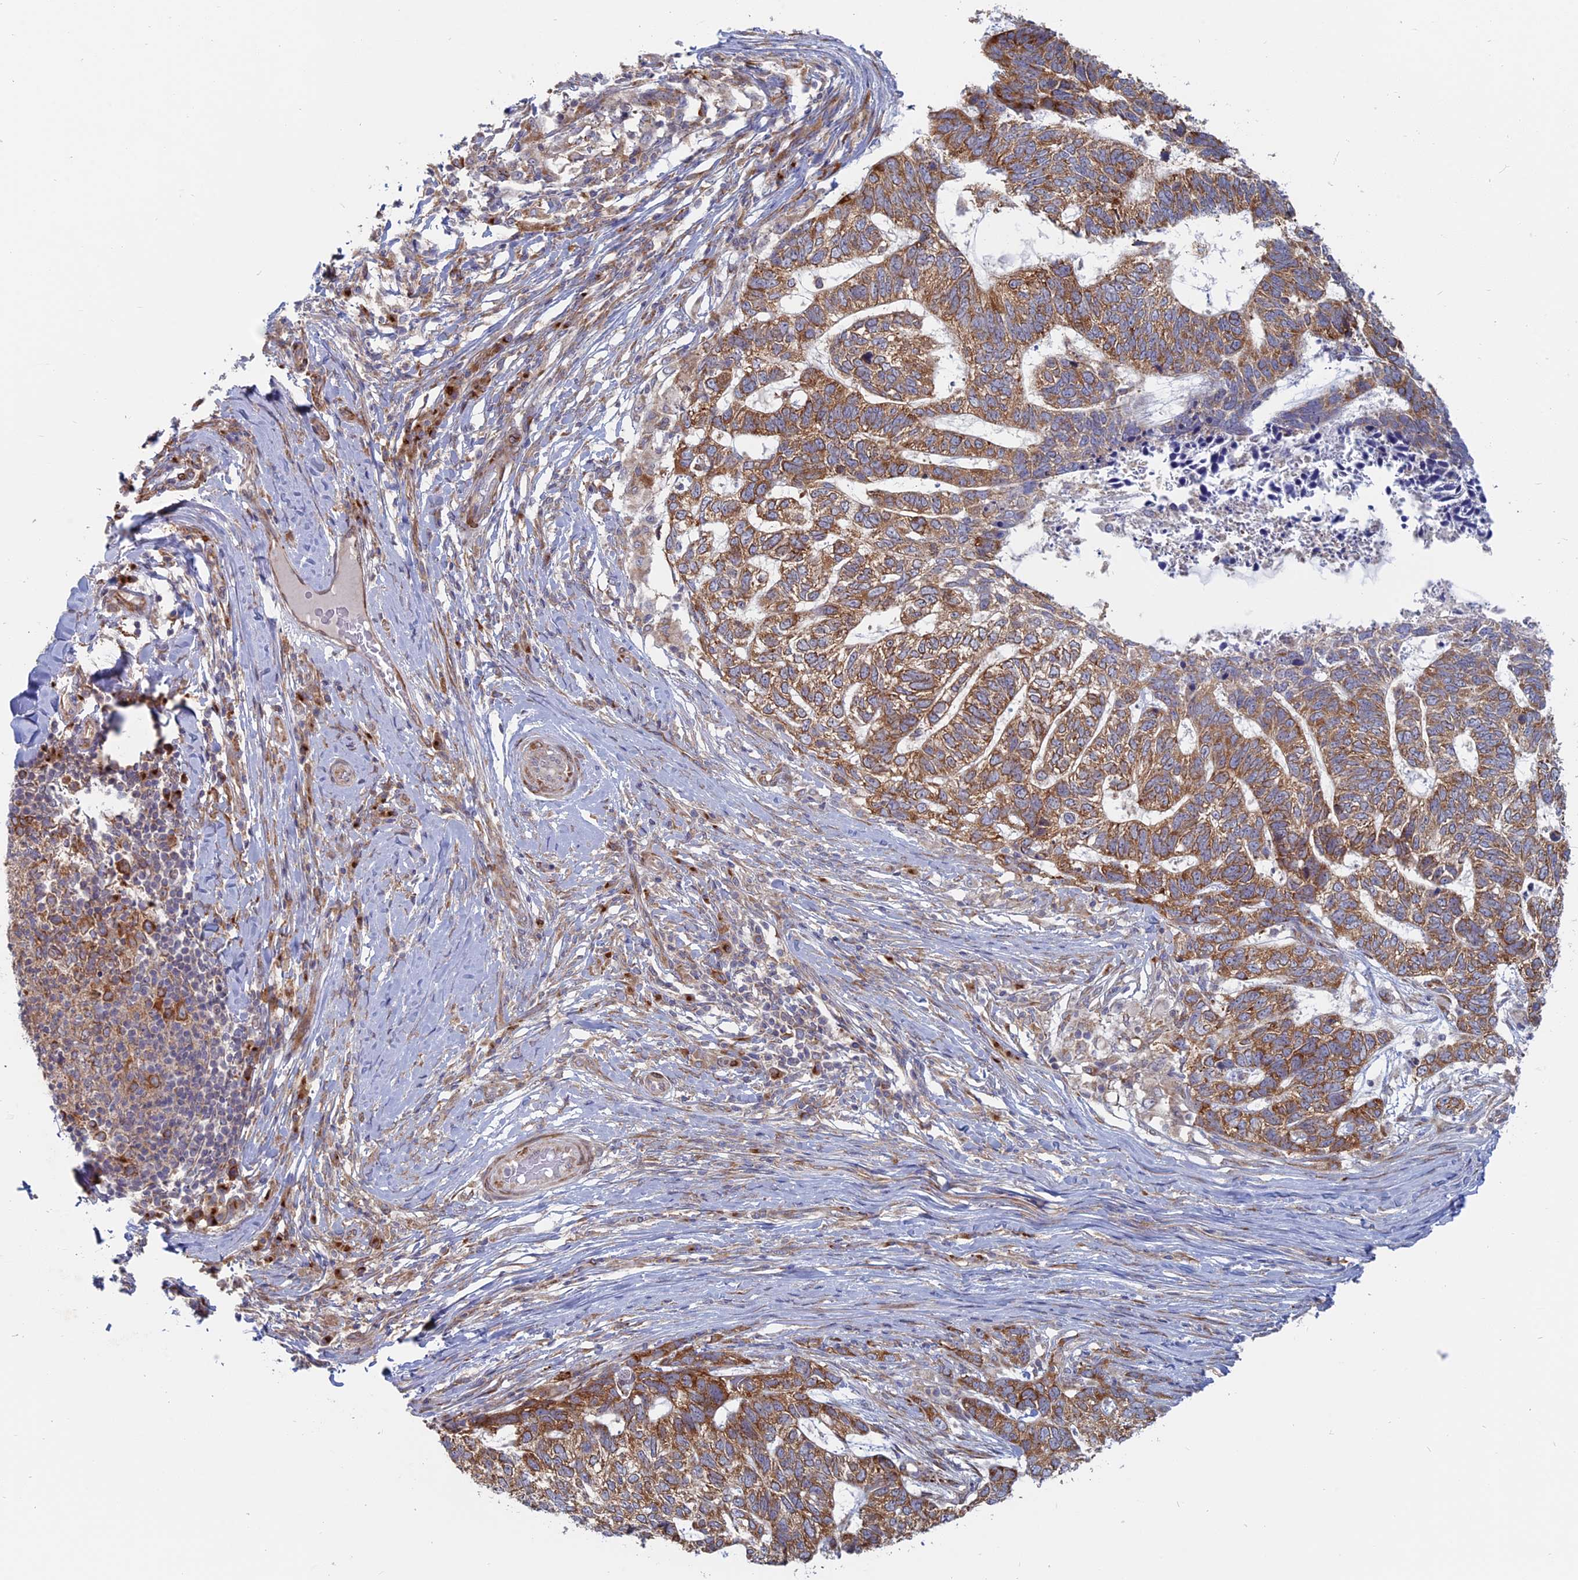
{"staining": {"intensity": "moderate", "quantity": "25%-75%", "location": "cytoplasmic/membranous"}, "tissue": "skin cancer", "cell_type": "Tumor cells", "image_type": "cancer", "snomed": [{"axis": "morphology", "description": "Basal cell carcinoma"}, {"axis": "topography", "description": "Skin"}], "caption": "Immunohistochemical staining of human skin cancer (basal cell carcinoma) shows medium levels of moderate cytoplasmic/membranous positivity in about 25%-75% of tumor cells.", "gene": "TBC1D30", "patient": {"sex": "female", "age": 65}}